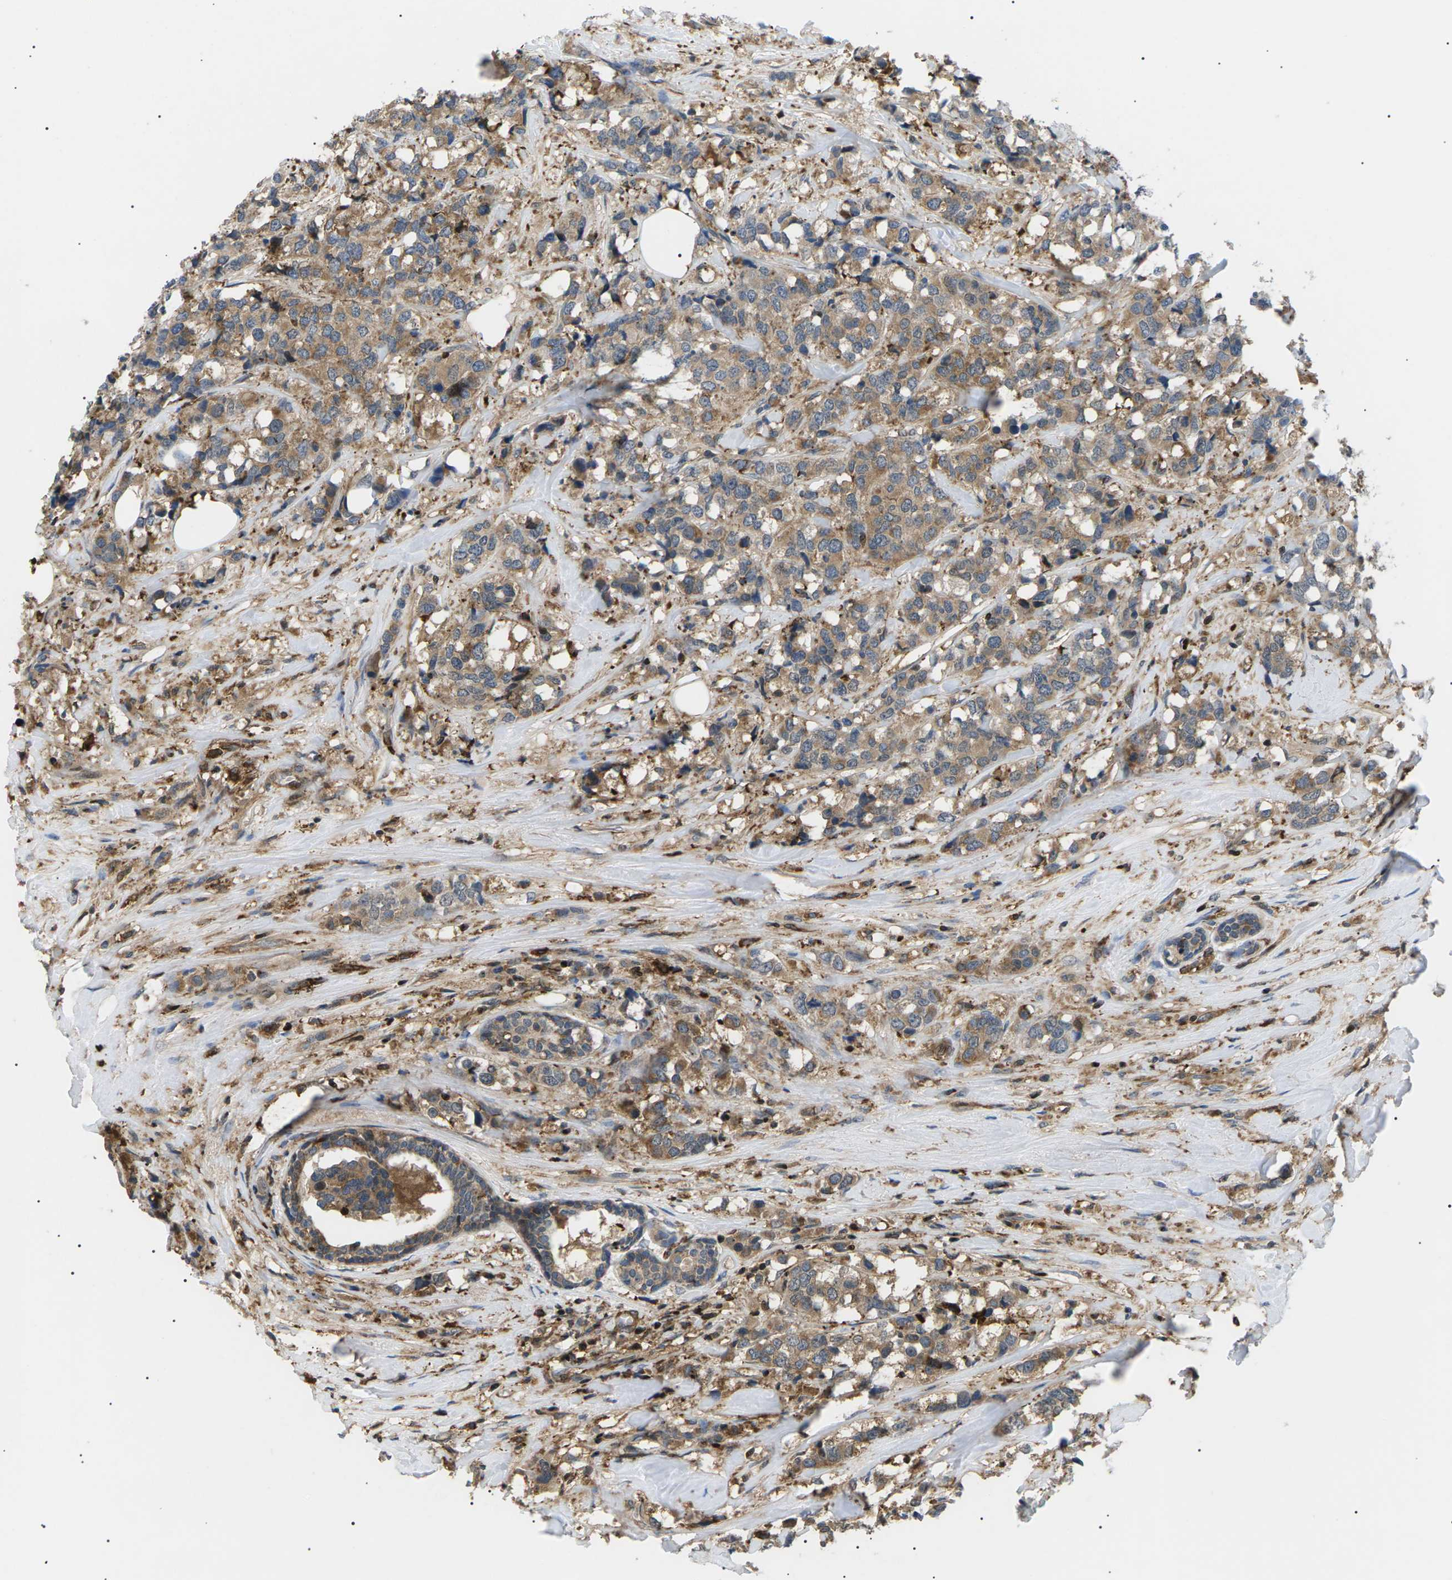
{"staining": {"intensity": "moderate", "quantity": ">75%", "location": "cytoplasmic/membranous"}, "tissue": "breast cancer", "cell_type": "Tumor cells", "image_type": "cancer", "snomed": [{"axis": "morphology", "description": "Lobular carcinoma"}, {"axis": "topography", "description": "Breast"}], "caption": "This is an image of immunohistochemistry staining of breast cancer, which shows moderate staining in the cytoplasmic/membranous of tumor cells.", "gene": "TMTC4", "patient": {"sex": "female", "age": 59}}